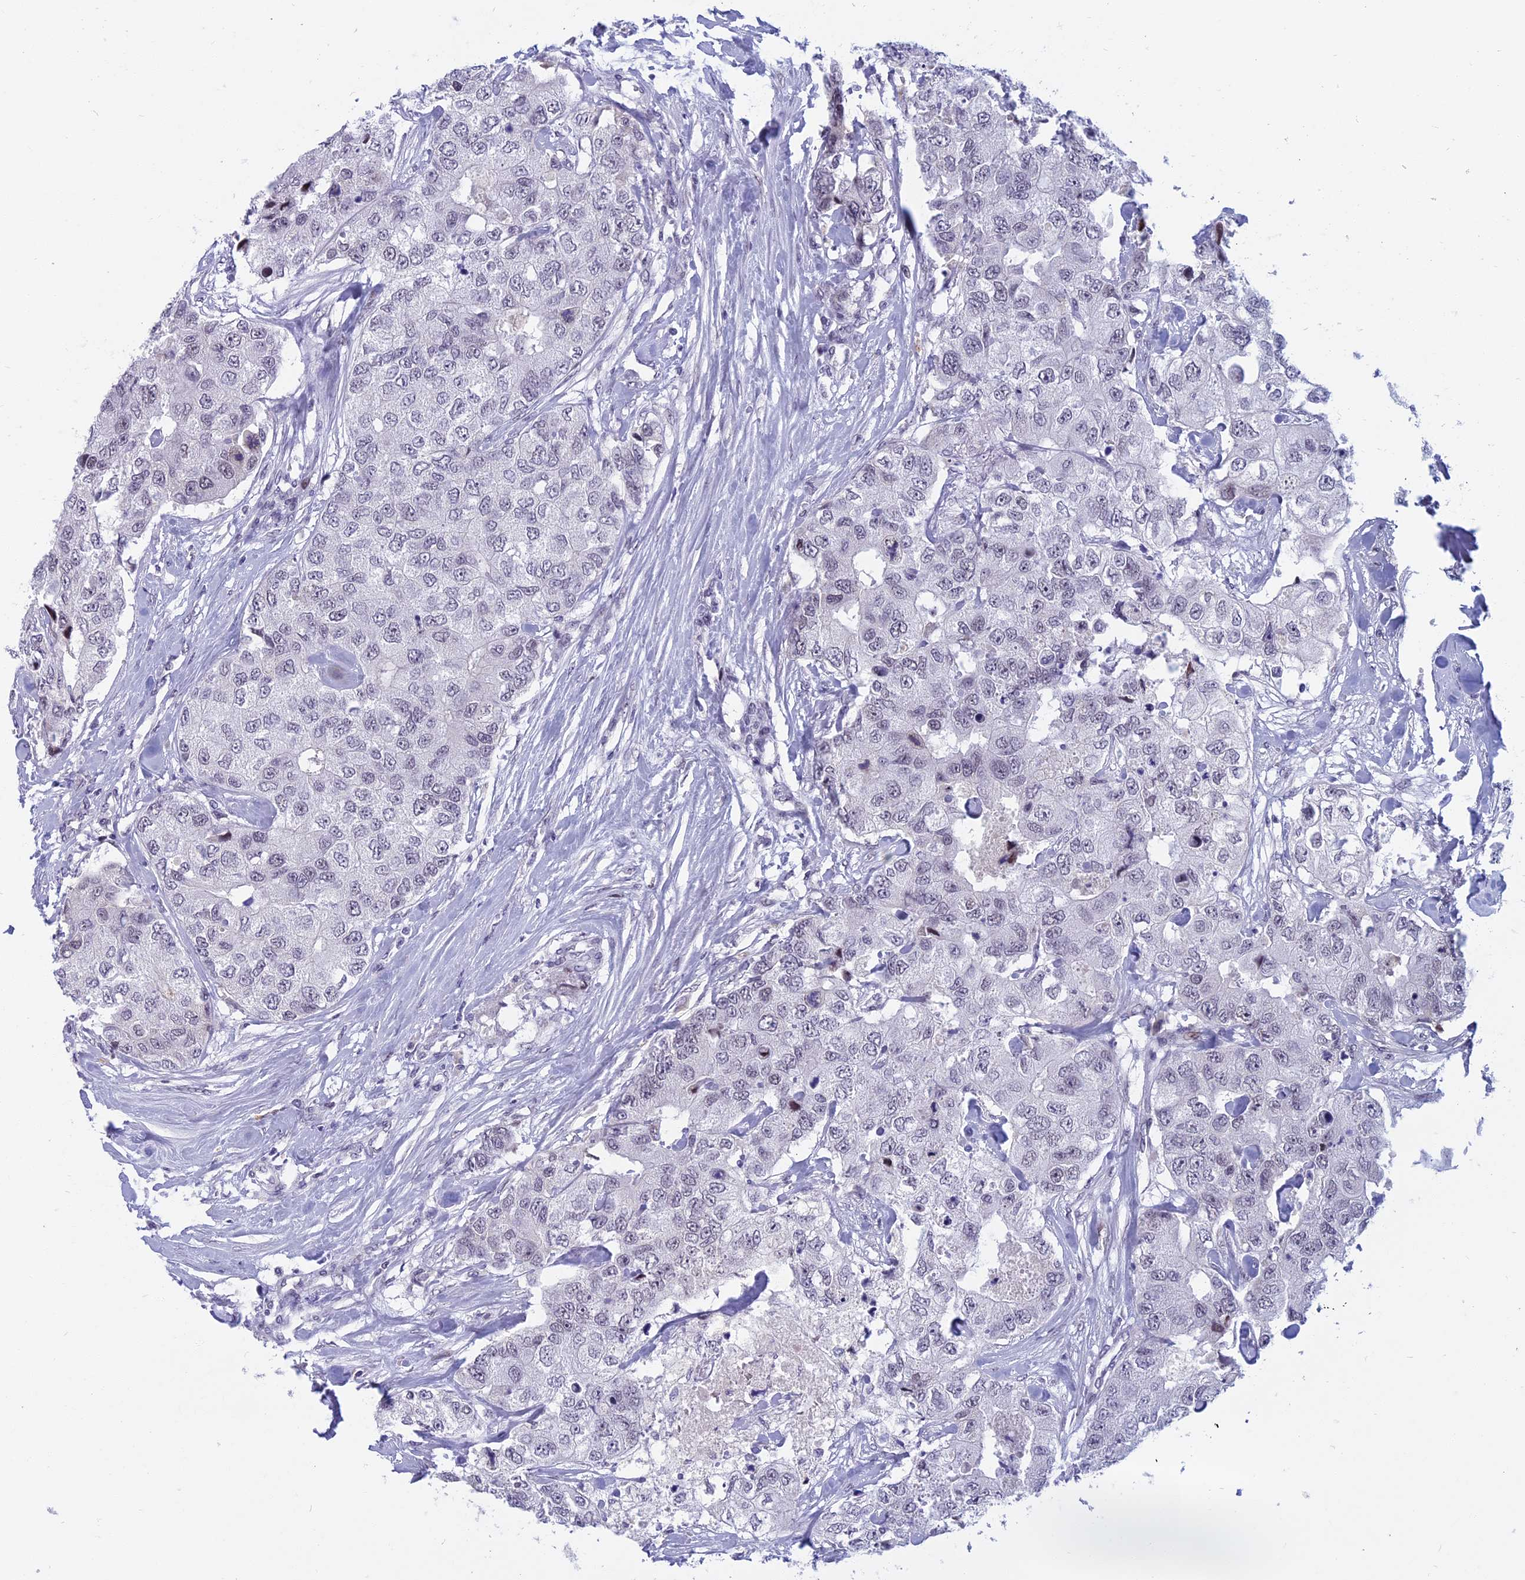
{"staining": {"intensity": "negative", "quantity": "none", "location": "none"}, "tissue": "breast cancer", "cell_type": "Tumor cells", "image_type": "cancer", "snomed": [{"axis": "morphology", "description": "Duct carcinoma"}, {"axis": "topography", "description": "Breast"}], "caption": "This image is of intraductal carcinoma (breast) stained with immunohistochemistry to label a protein in brown with the nuclei are counter-stained blue. There is no expression in tumor cells. Nuclei are stained in blue.", "gene": "CDC7", "patient": {"sex": "female", "age": 62}}